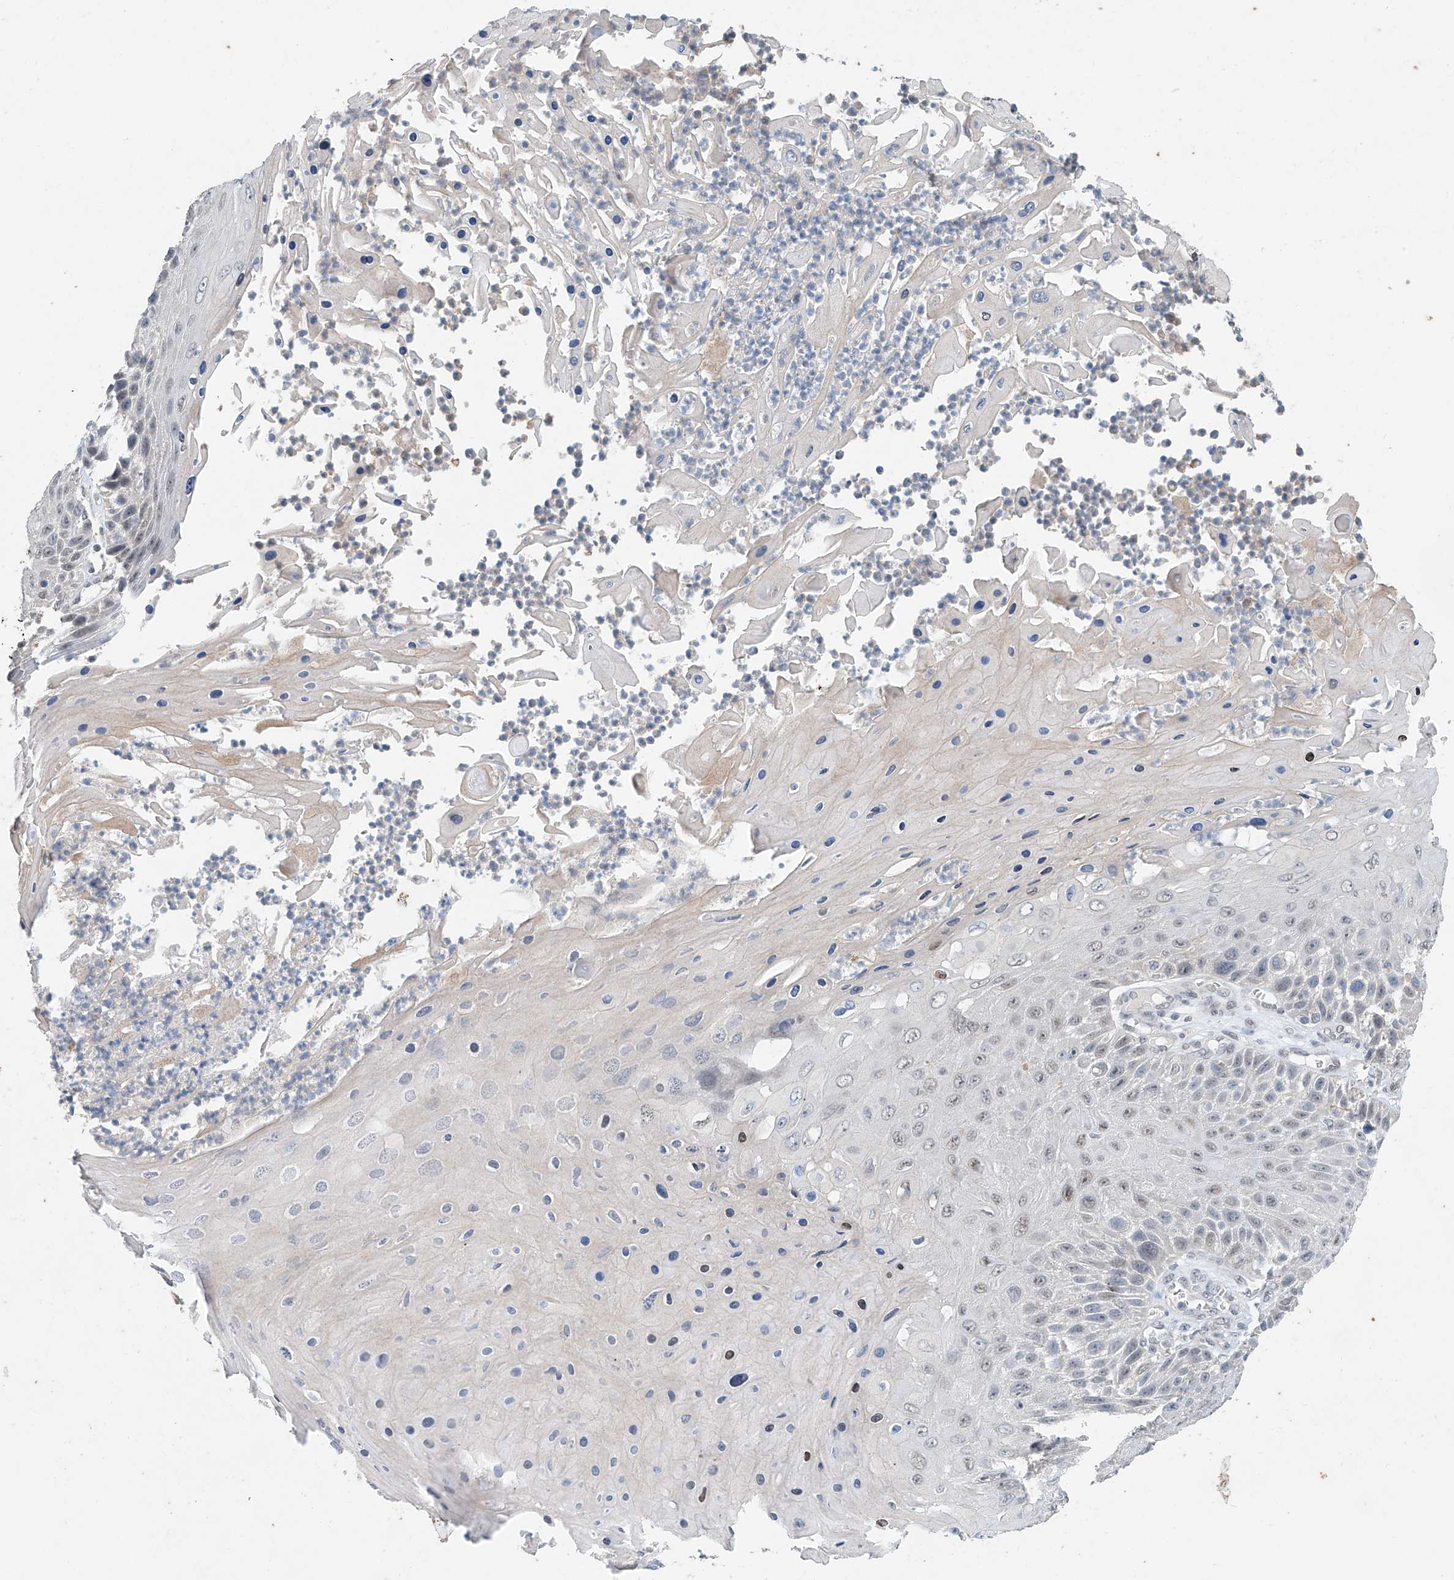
{"staining": {"intensity": "negative", "quantity": "none", "location": "none"}, "tissue": "skin cancer", "cell_type": "Tumor cells", "image_type": "cancer", "snomed": [{"axis": "morphology", "description": "Squamous cell carcinoma, NOS"}, {"axis": "topography", "description": "Skin"}], "caption": "This micrograph is of skin cancer (squamous cell carcinoma) stained with immunohistochemistry (IHC) to label a protein in brown with the nuclei are counter-stained blue. There is no expression in tumor cells.", "gene": "TAF8", "patient": {"sex": "female", "age": 88}}